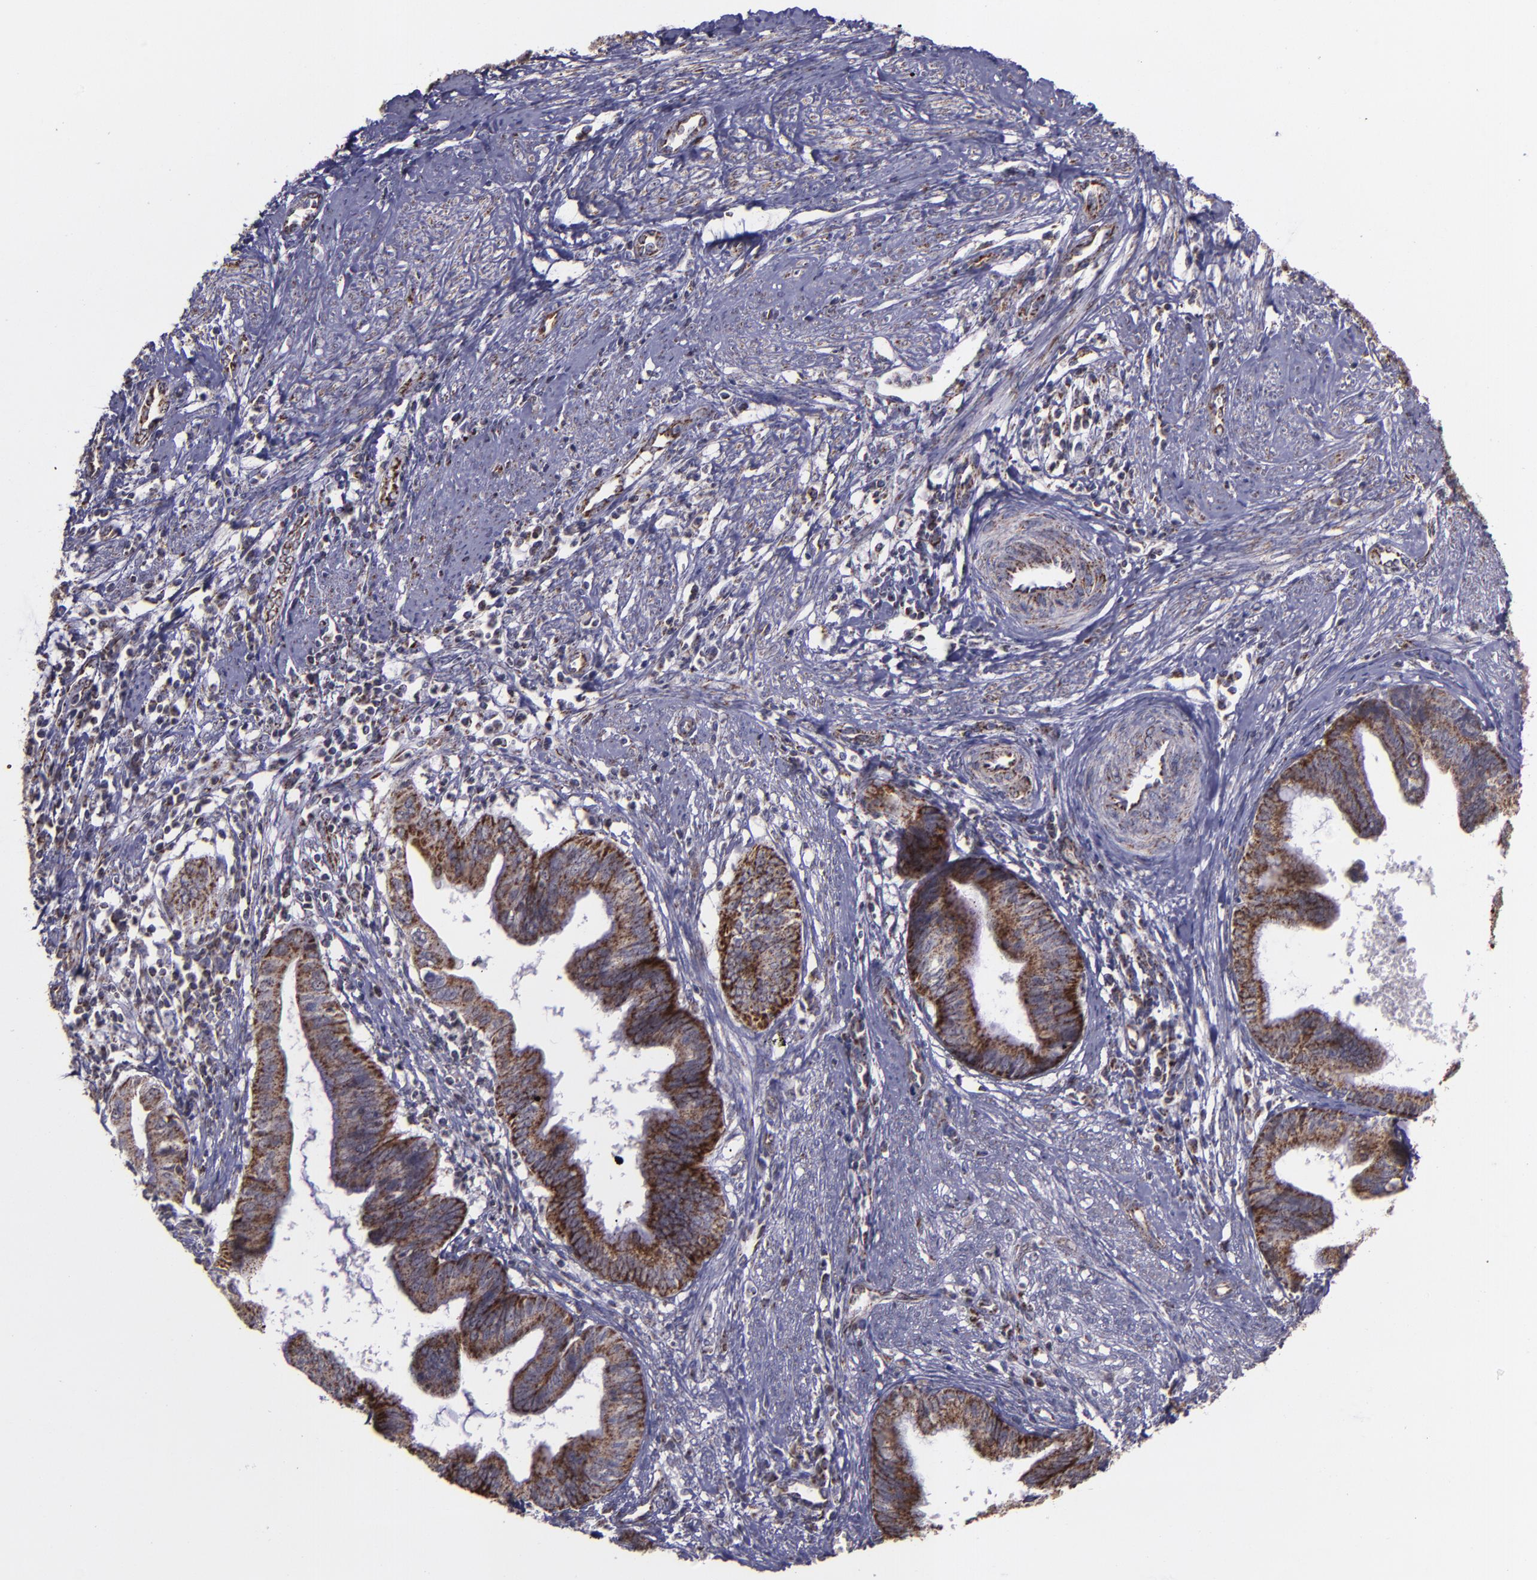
{"staining": {"intensity": "moderate", "quantity": ">75%", "location": "cytoplasmic/membranous"}, "tissue": "cervical cancer", "cell_type": "Tumor cells", "image_type": "cancer", "snomed": [{"axis": "morphology", "description": "Adenocarcinoma, NOS"}, {"axis": "topography", "description": "Cervix"}], "caption": "Brown immunohistochemical staining in cervical cancer demonstrates moderate cytoplasmic/membranous staining in approximately >75% of tumor cells.", "gene": "LONP1", "patient": {"sex": "female", "age": 36}}